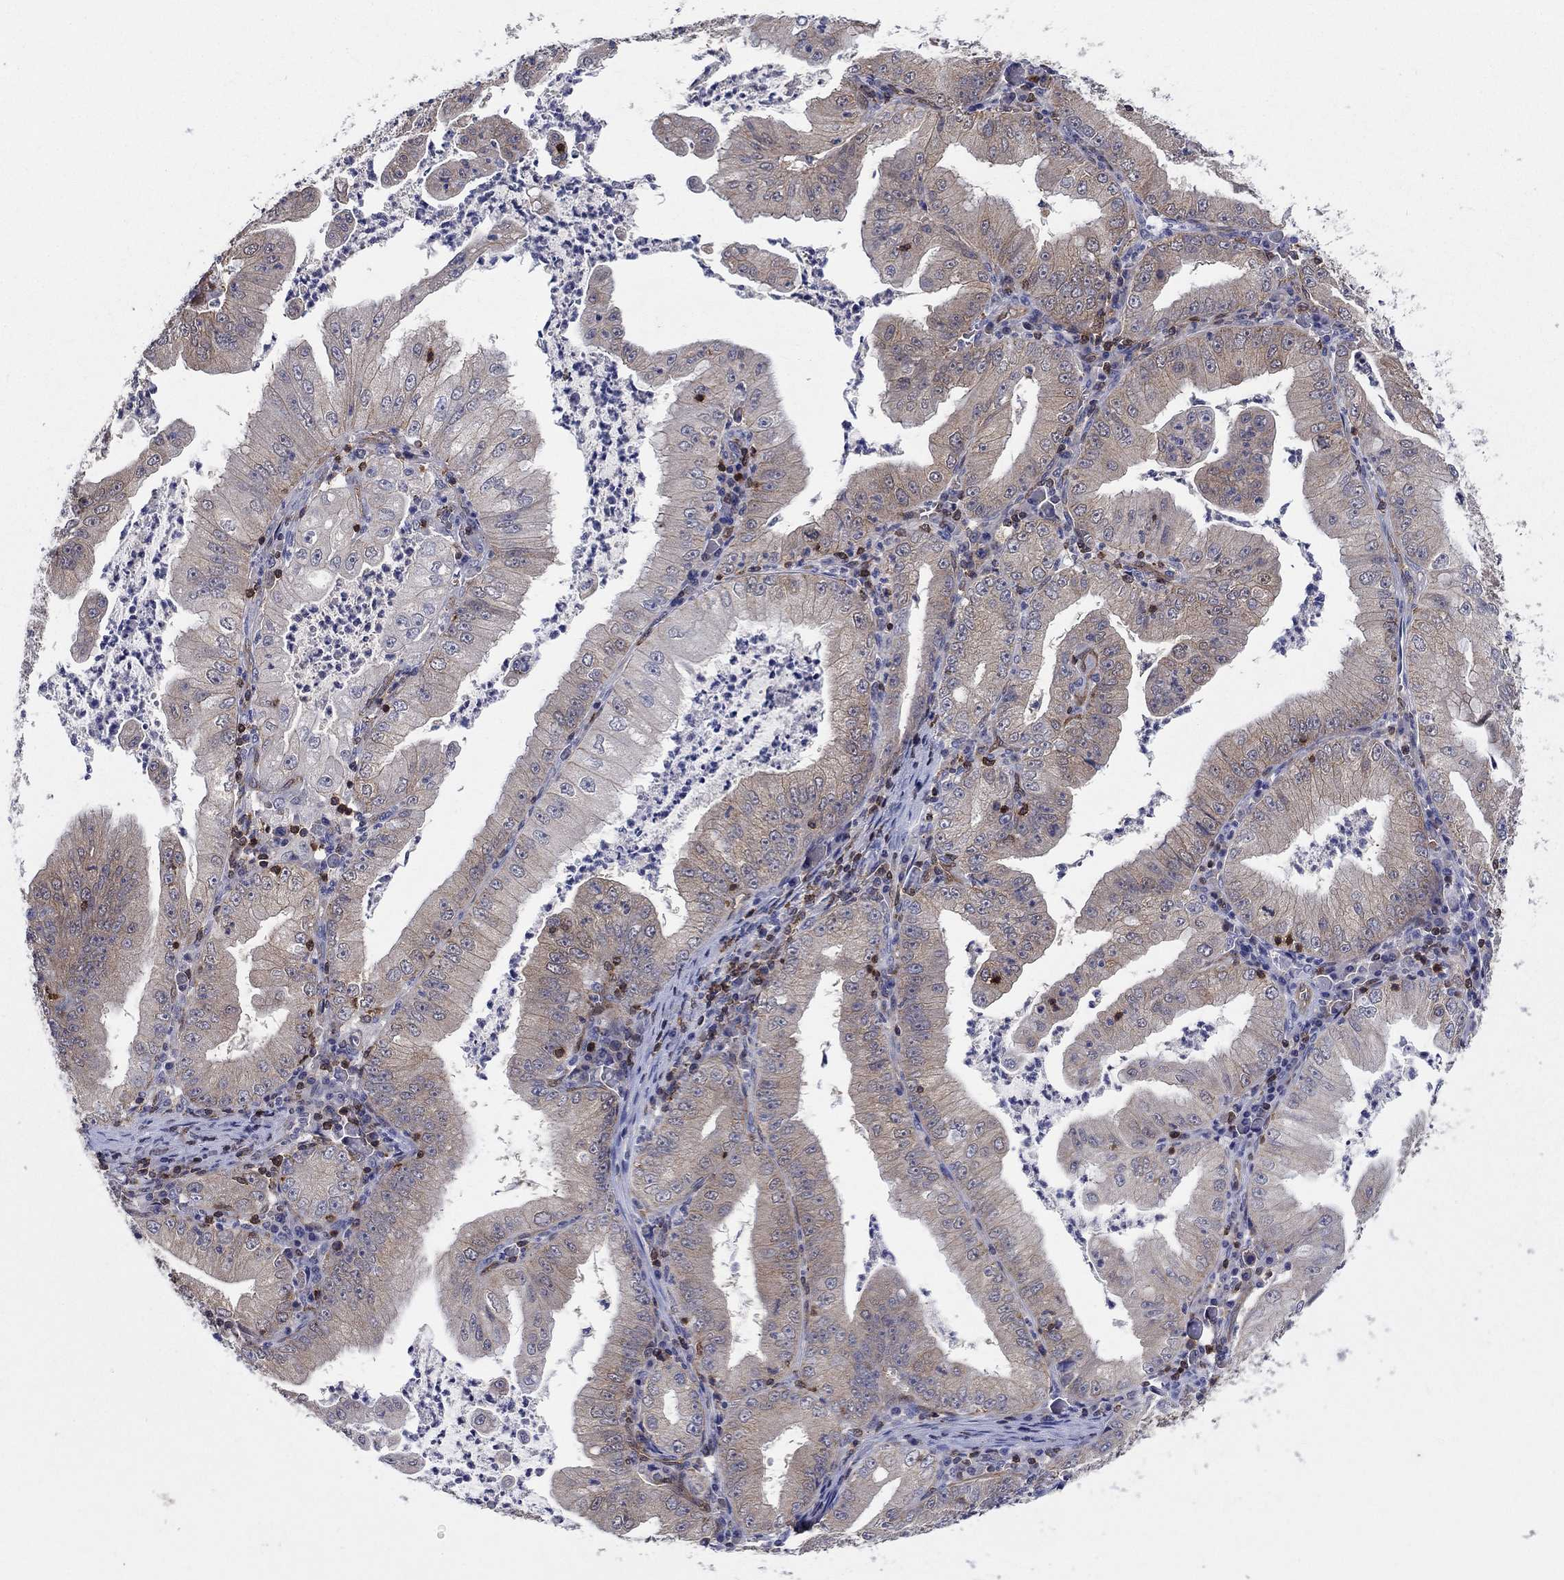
{"staining": {"intensity": "weak", "quantity": "25%-75%", "location": "cytoplasmic/membranous"}, "tissue": "stomach cancer", "cell_type": "Tumor cells", "image_type": "cancer", "snomed": [{"axis": "morphology", "description": "Adenocarcinoma, NOS"}, {"axis": "topography", "description": "Stomach"}], "caption": "This is an image of immunohistochemistry staining of stomach adenocarcinoma, which shows weak expression in the cytoplasmic/membranous of tumor cells.", "gene": "AGFG2", "patient": {"sex": "male", "age": 76}}